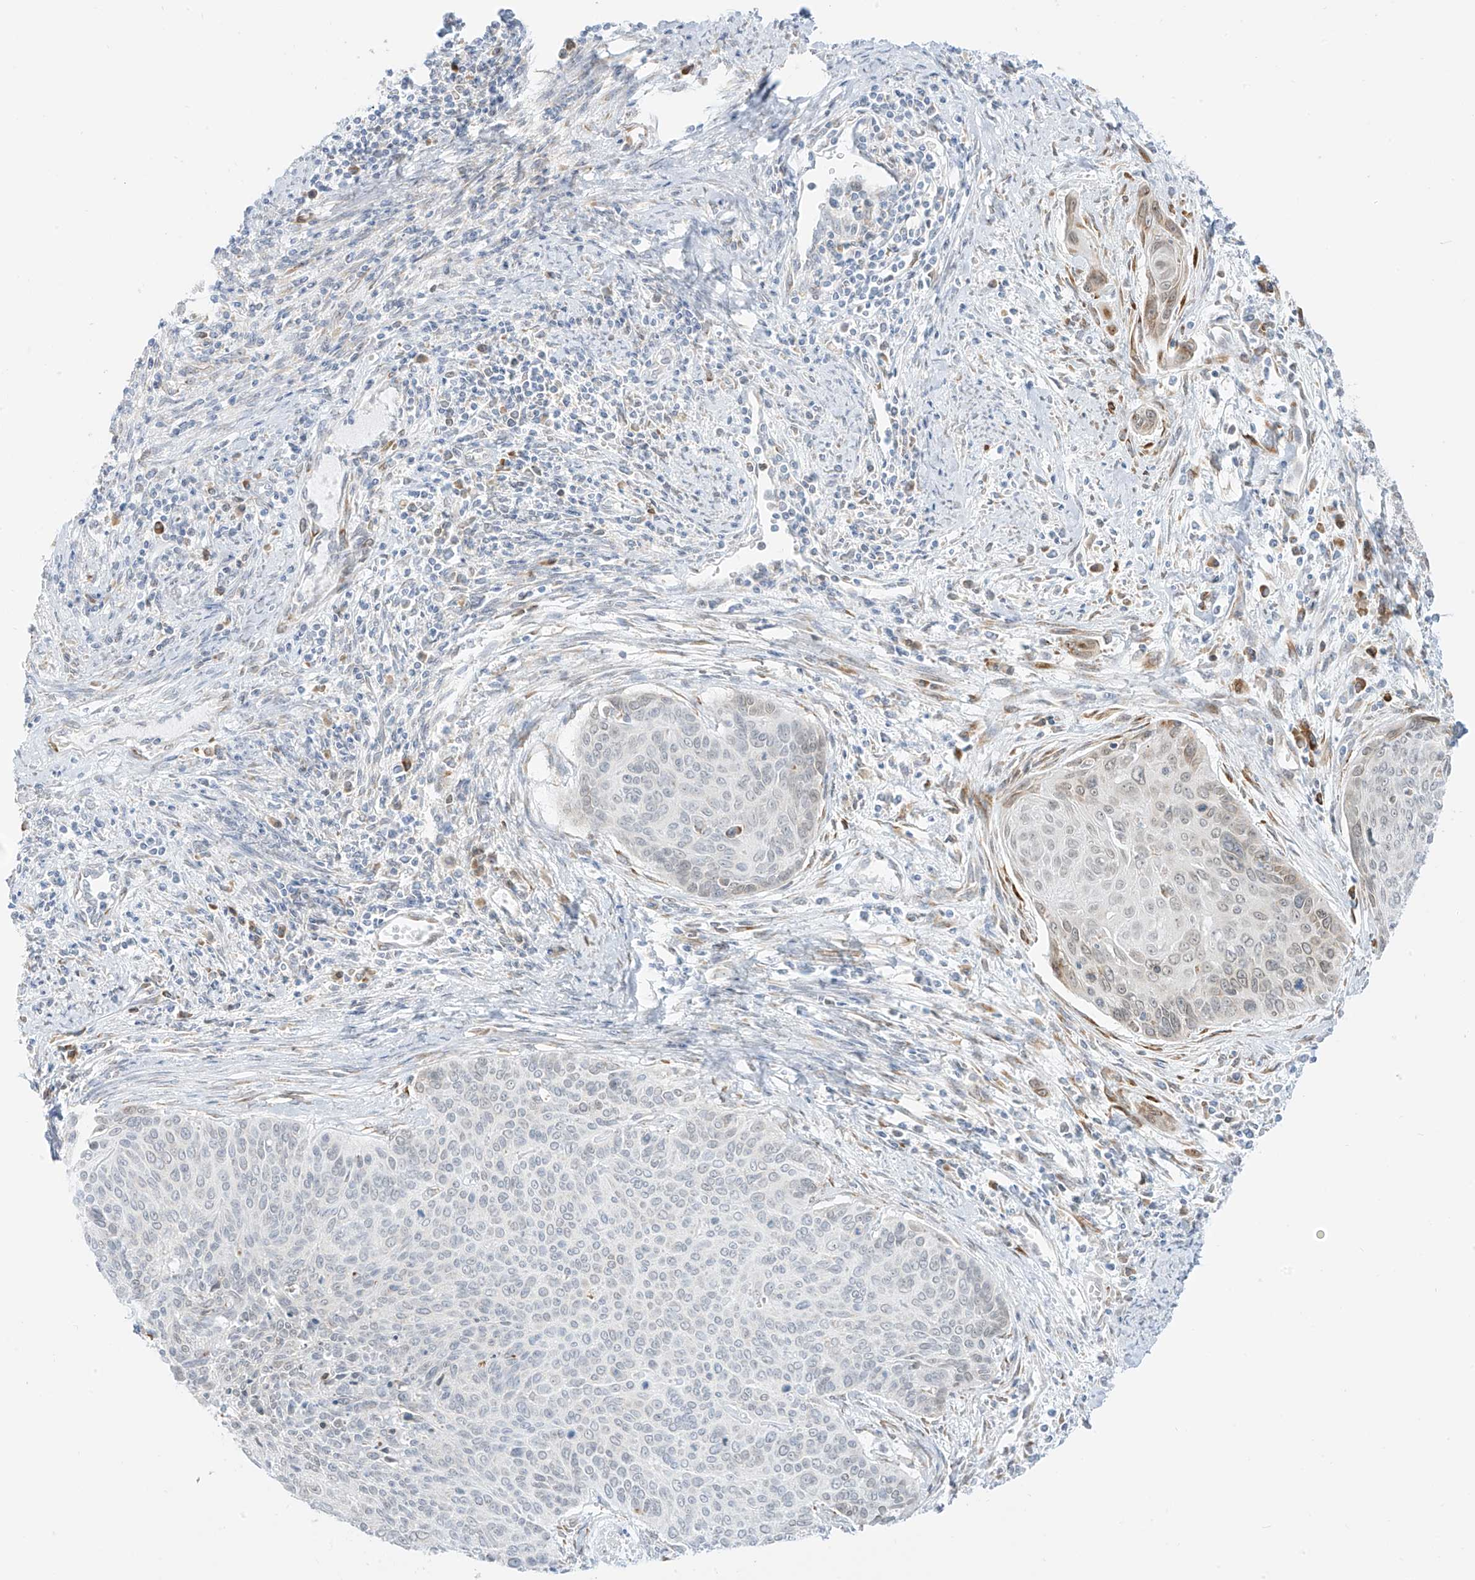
{"staining": {"intensity": "negative", "quantity": "none", "location": "none"}, "tissue": "cervical cancer", "cell_type": "Tumor cells", "image_type": "cancer", "snomed": [{"axis": "morphology", "description": "Squamous cell carcinoma, NOS"}, {"axis": "topography", "description": "Cervix"}], "caption": "Immunohistochemistry (IHC) of human cervical cancer exhibits no positivity in tumor cells. The staining was performed using DAB (3,3'-diaminobenzidine) to visualize the protein expression in brown, while the nuclei were stained in blue with hematoxylin (Magnification: 20x).", "gene": "LRRC59", "patient": {"sex": "female", "age": 55}}